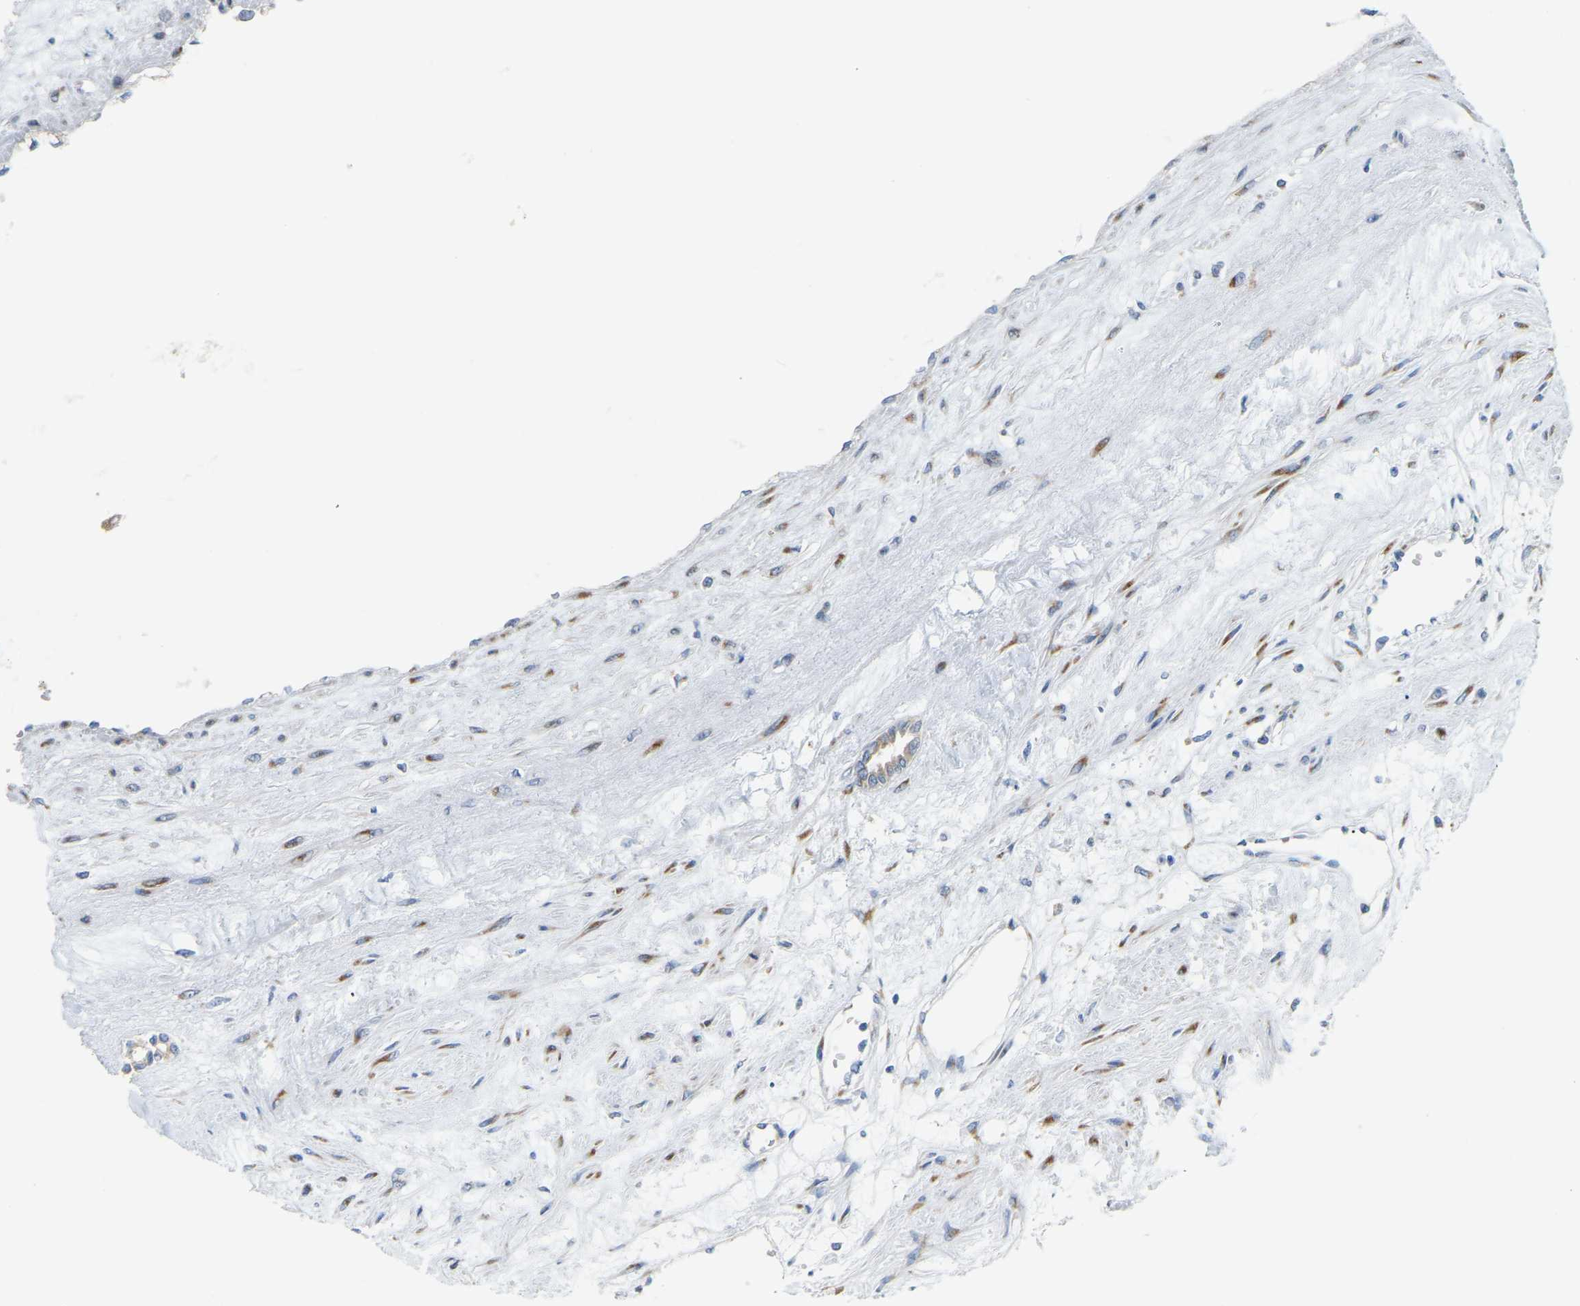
{"staining": {"intensity": "strong", "quantity": "<25%", "location": "cytoplasmic/membranous"}, "tissue": "renal cancer", "cell_type": "Tumor cells", "image_type": "cancer", "snomed": [{"axis": "morphology", "description": "Adenocarcinoma, NOS"}, {"axis": "topography", "description": "Kidney"}], "caption": "Approximately <25% of tumor cells in renal cancer (adenocarcinoma) display strong cytoplasmic/membranous protein positivity as visualized by brown immunohistochemical staining.", "gene": "SND1", "patient": {"sex": "male", "age": 59}}